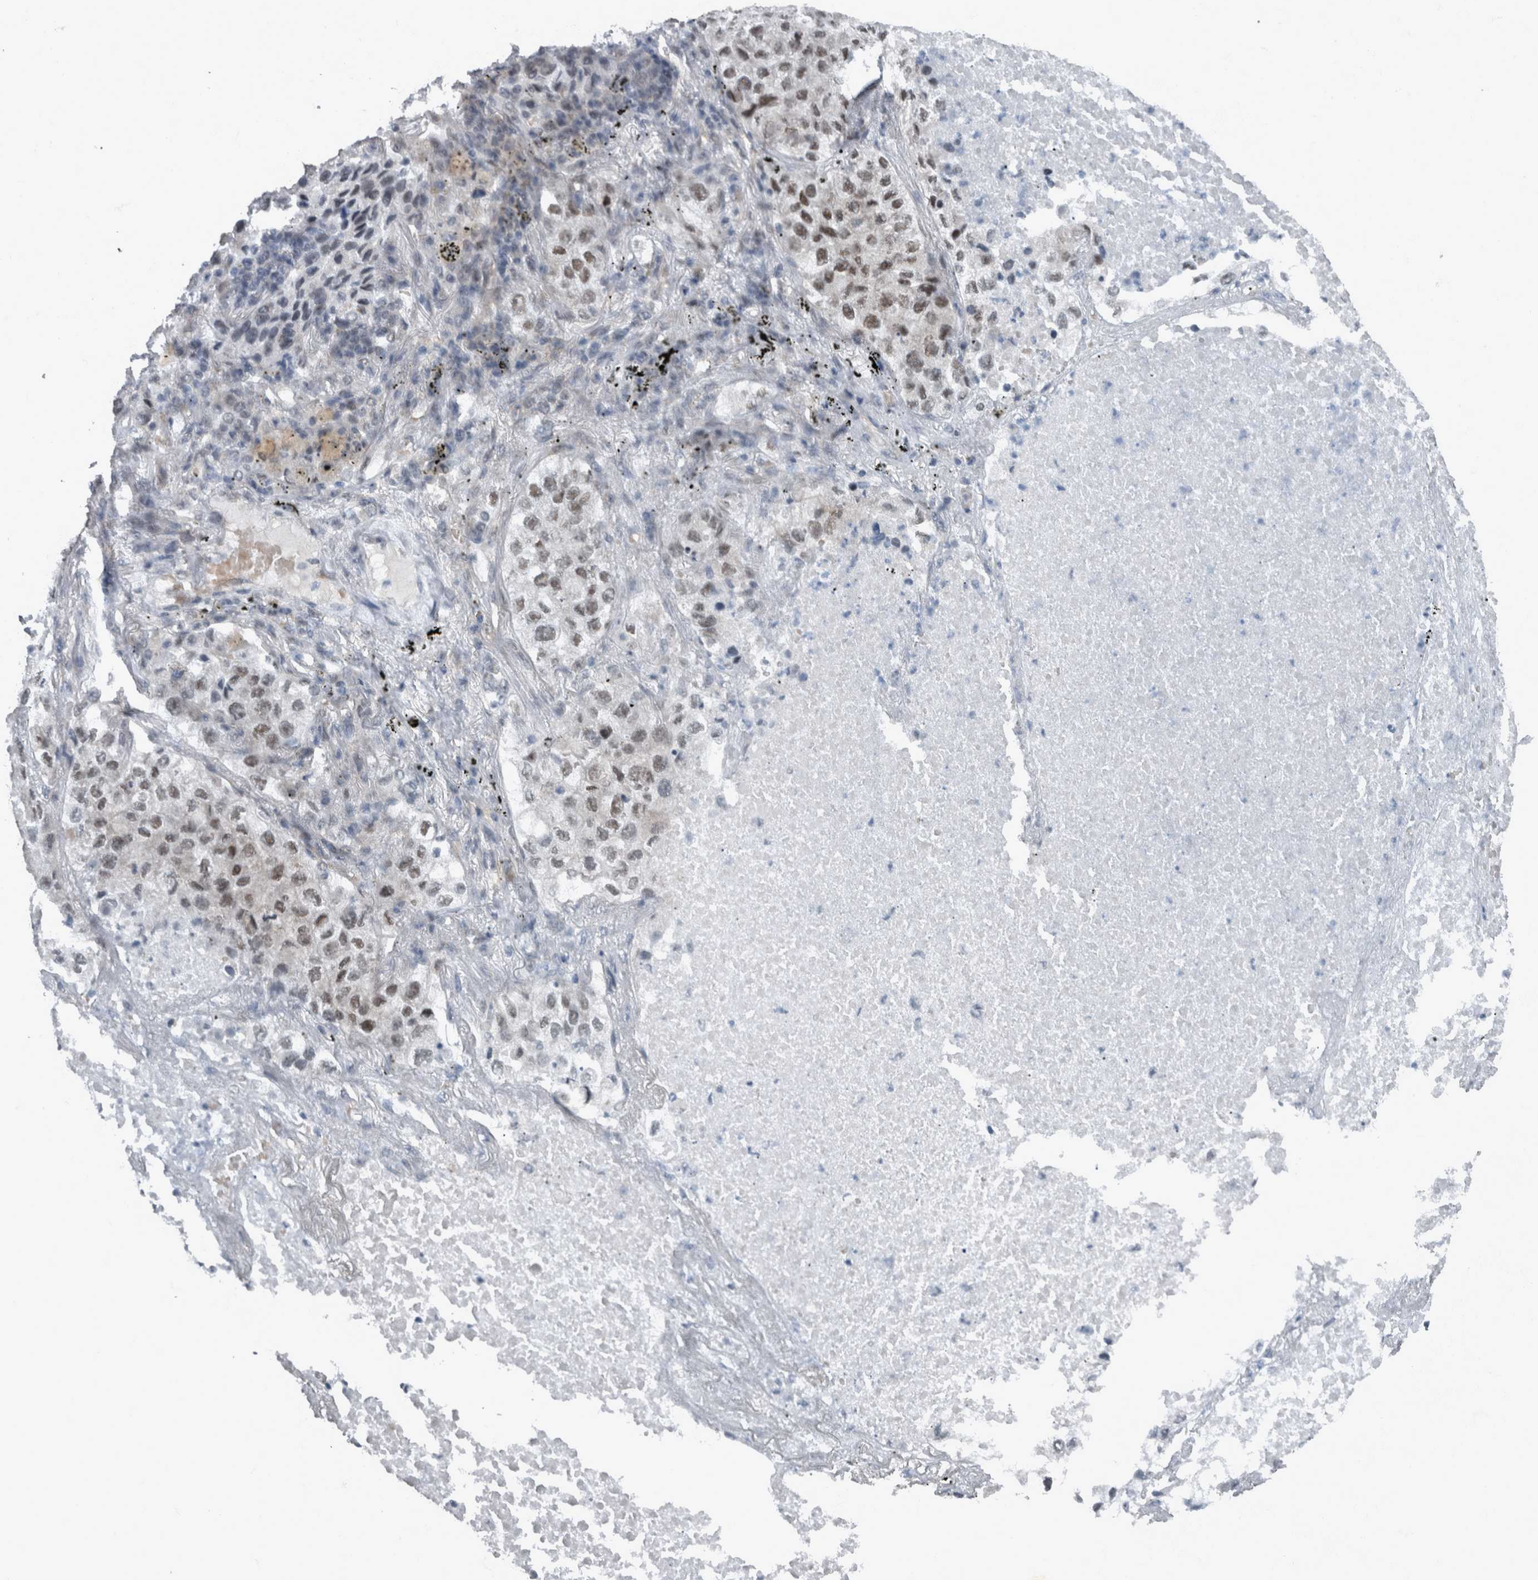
{"staining": {"intensity": "moderate", "quantity": ">75%", "location": "nuclear"}, "tissue": "lung cancer", "cell_type": "Tumor cells", "image_type": "cancer", "snomed": [{"axis": "morphology", "description": "Adenocarcinoma, NOS"}, {"axis": "topography", "description": "Lung"}], "caption": "Protein expression analysis of lung cancer shows moderate nuclear staining in approximately >75% of tumor cells.", "gene": "WDR33", "patient": {"sex": "male", "age": 63}}